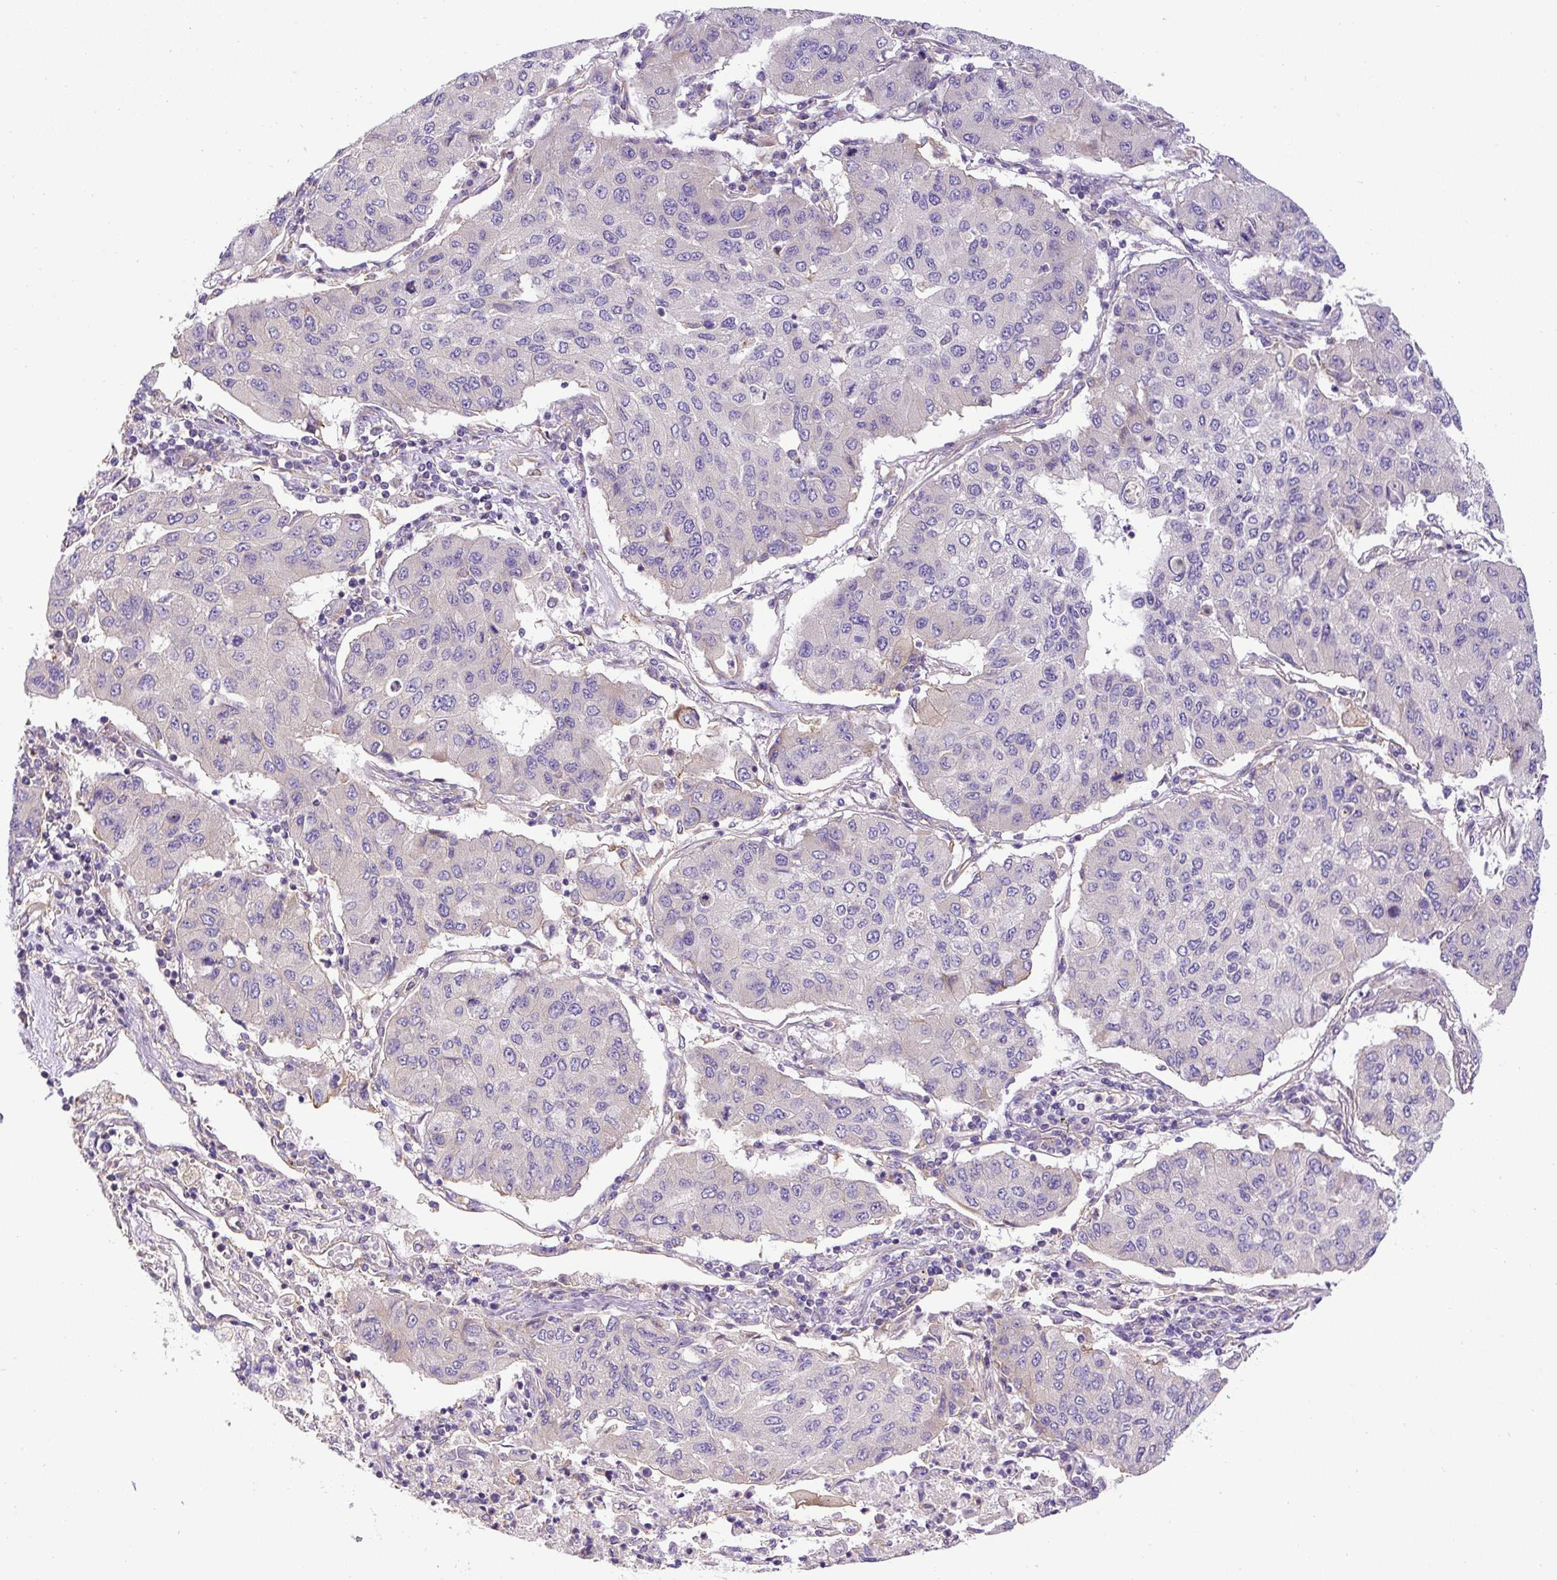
{"staining": {"intensity": "negative", "quantity": "none", "location": "none"}, "tissue": "lung cancer", "cell_type": "Tumor cells", "image_type": "cancer", "snomed": [{"axis": "morphology", "description": "Squamous cell carcinoma, NOS"}, {"axis": "topography", "description": "Lung"}], "caption": "Image shows no protein positivity in tumor cells of squamous cell carcinoma (lung) tissue.", "gene": "DCTN1", "patient": {"sex": "male", "age": 74}}